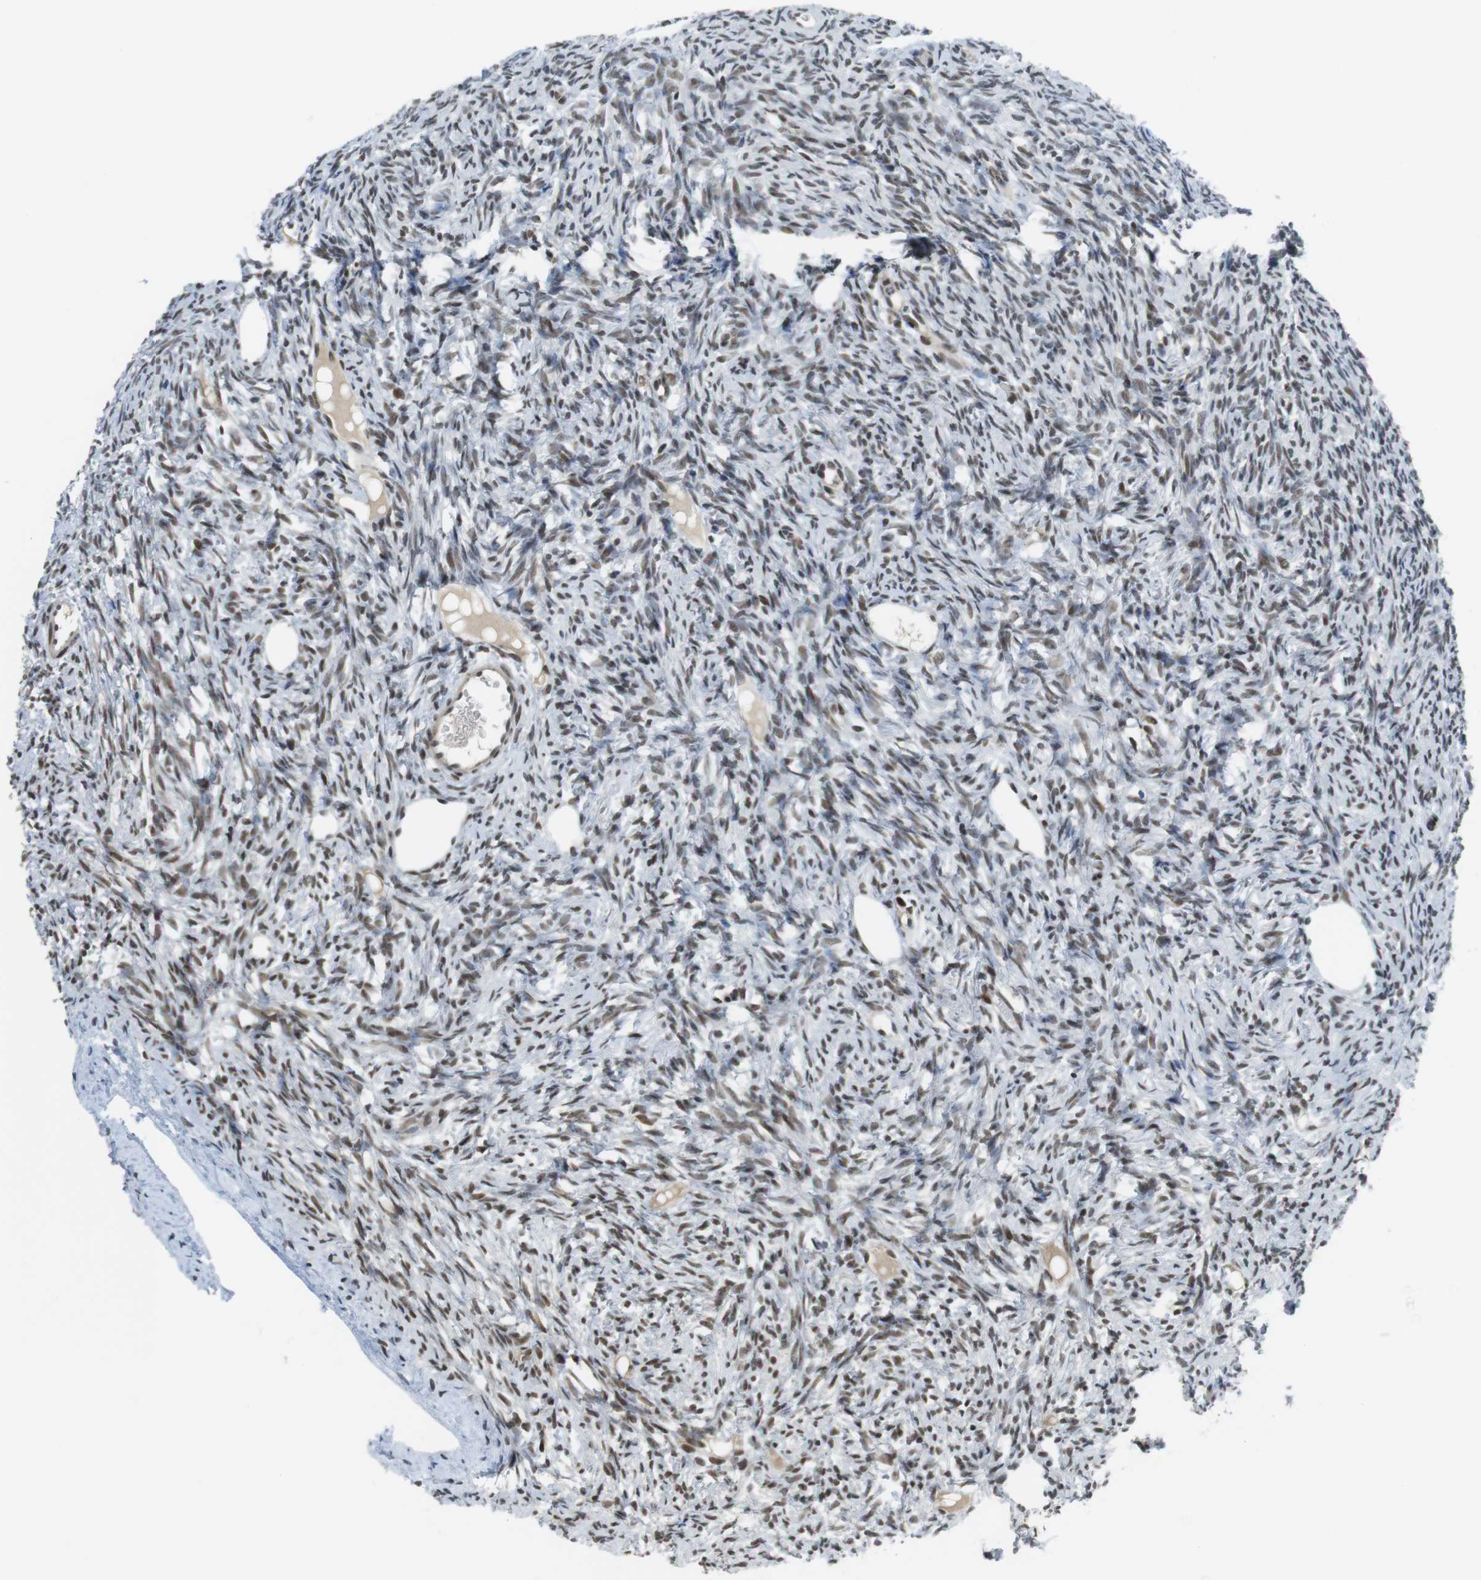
{"staining": {"intensity": "moderate", "quantity": ">75%", "location": "nuclear"}, "tissue": "ovary", "cell_type": "Follicle cells", "image_type": "normal", "snomed": [{"axis": "morphology", "description": "Normal tissue, NOS"}, {"axis": "topography", "description": "Ovary"}], "caption": "The photomicrograph demonstrates immunohistochemical staining of normal ovary. There is moderate nuclear expression is present in approximately >75% of follicle cells. The staining is performed using DAB brown chromogen to label protein expression. The nuclei are counter-stained blue using hematoxylin.", "gene": "BRD4", "patient": {"sex": "female", "age": 33}}